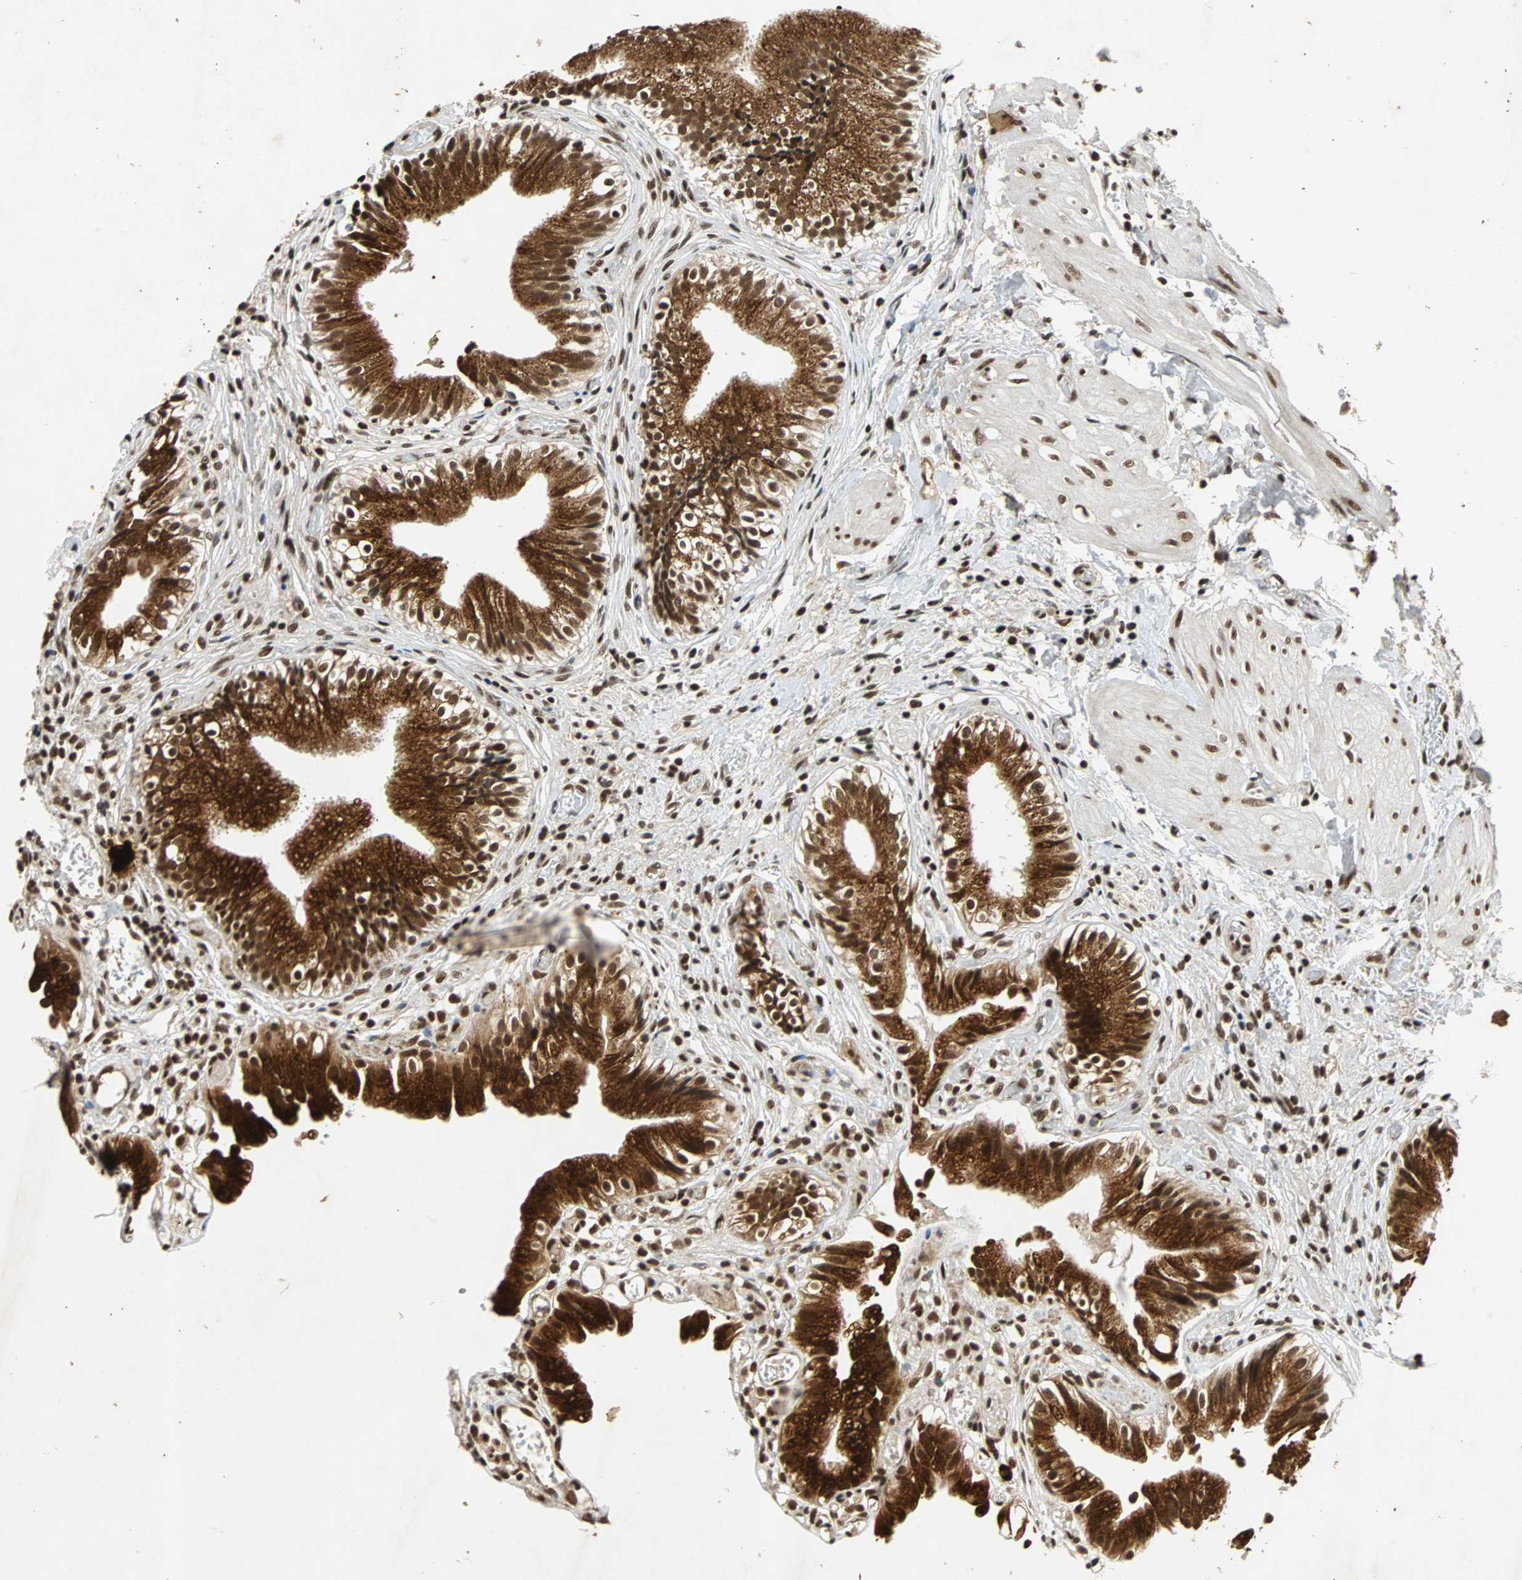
{"staining": {"intensity": "strong", "quantity": ">75%", "location": "cytoplasmic/membranous,nuclear"}, "tissue": "gallbladder", "cell_type": "Glandular cells", "image_type": "normal", "snomed": [{"axis": "morphology", "description": "Normal tissue, NOS"}, {"axis": "topography", "description": "Gallbladder"}], "caption": "Benign gallbladder was stained to show a protein in brown. There is high levels of strong cytoplasmic/membranous,nuclear expression in about >75% of glandular cells.", "gene": "TAF5", "patient": {"sex": "male", "age": 65}}